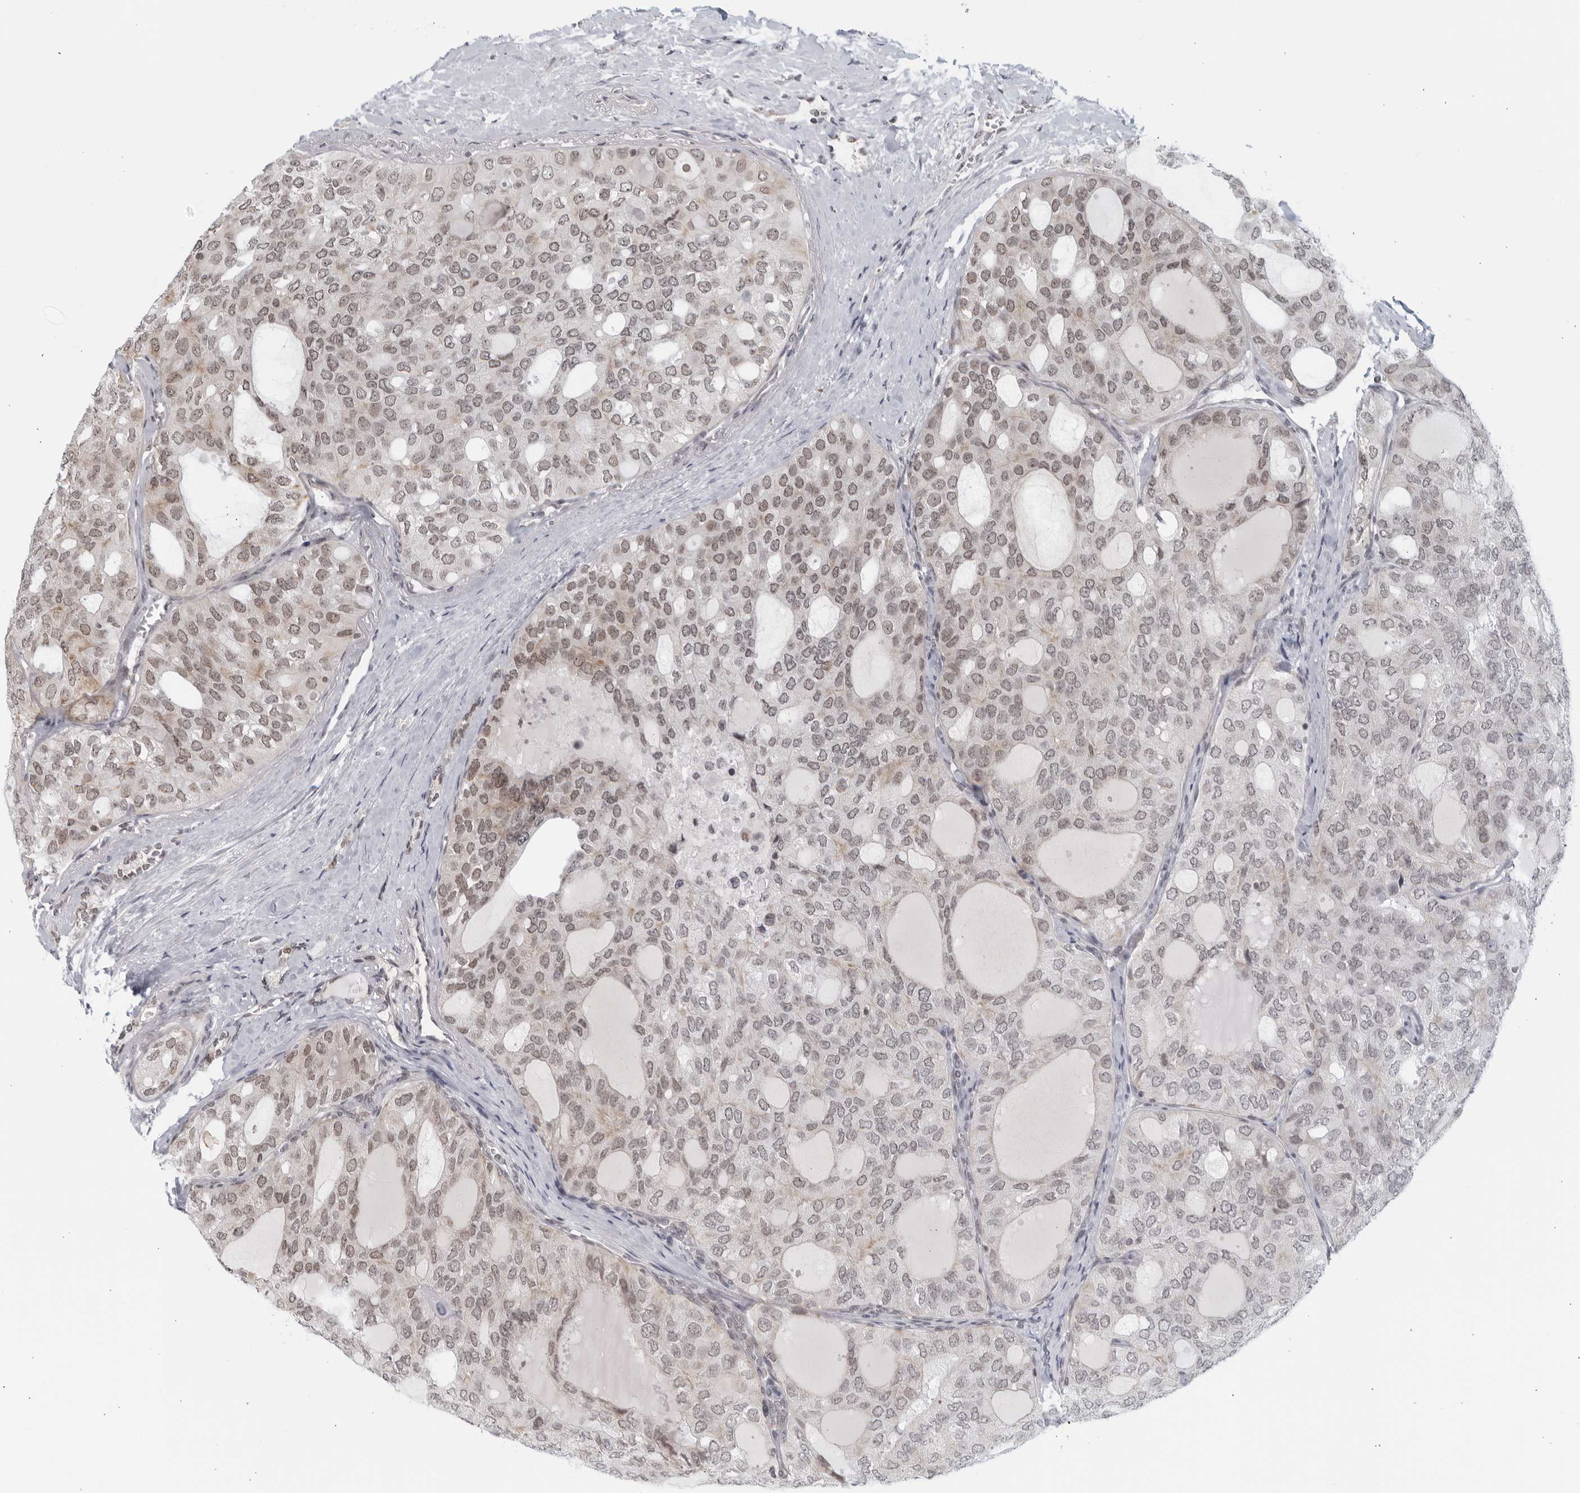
{"staining": {"intensity": "weak", "quantity": ">75%", "location": "cytoplasmic/membranous,nuclear"}, "tissue": "thyroid cancer", "cell_type": "Tumor cells", "image_type": "cancer", "snomed": [{"axis": "morphology", "description": "Follicular adenoma carcinoma, NOS"}, {"axis": "topography", "description": "Thyroid gland"}], "caption": "IHC (DAB (3,3'-diaminobenzidine)) staining of human thyroid follicular adenoma carcinoma shows weak cytoplasmic/membranous and nuclear protein positivity in approximately >75% of tumor cells.", "gene": "RAB11FIP3", "patient": {"sex": "male", "age": 75}}